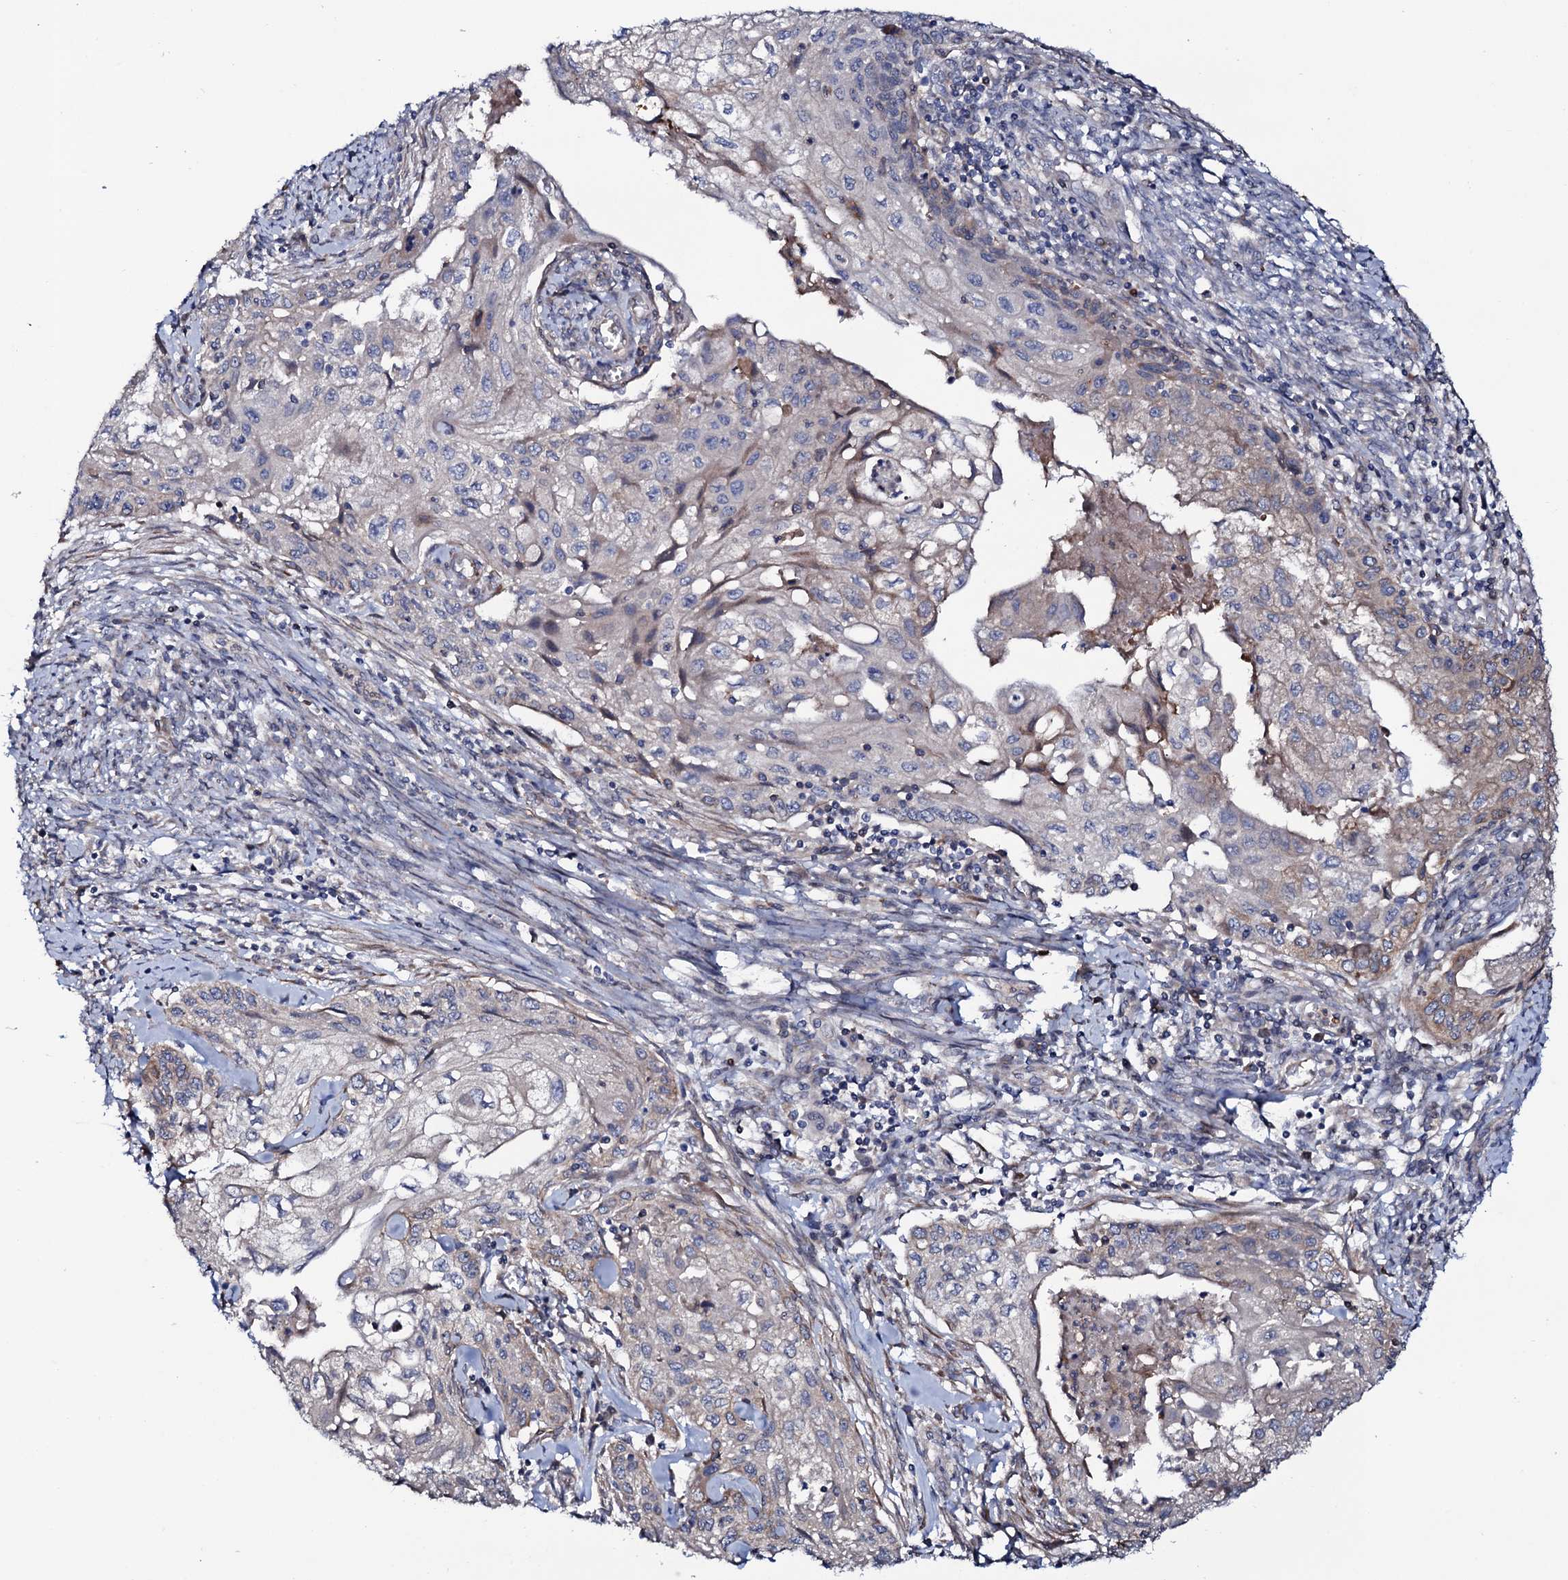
{"staining": {"intensity": "weak", "quantity": "<25%", "location": "cytoplasmic/membranous"}, "tissue": "cervical cancer", "cell_type": "Tumor cells", "image_type": "cancer", "snomed": [{"axis": "morphology", "description": "Squamous cell carcinoma, NOS"}, {"axis": "topography", "description": "Cervix"}], "caption": "There is no significant staining in tumor cells of cervical cancer (squamous cell carcinoma).", "gene": "PPP1R3D", "patient": {"sex": "female", "age": 67}}